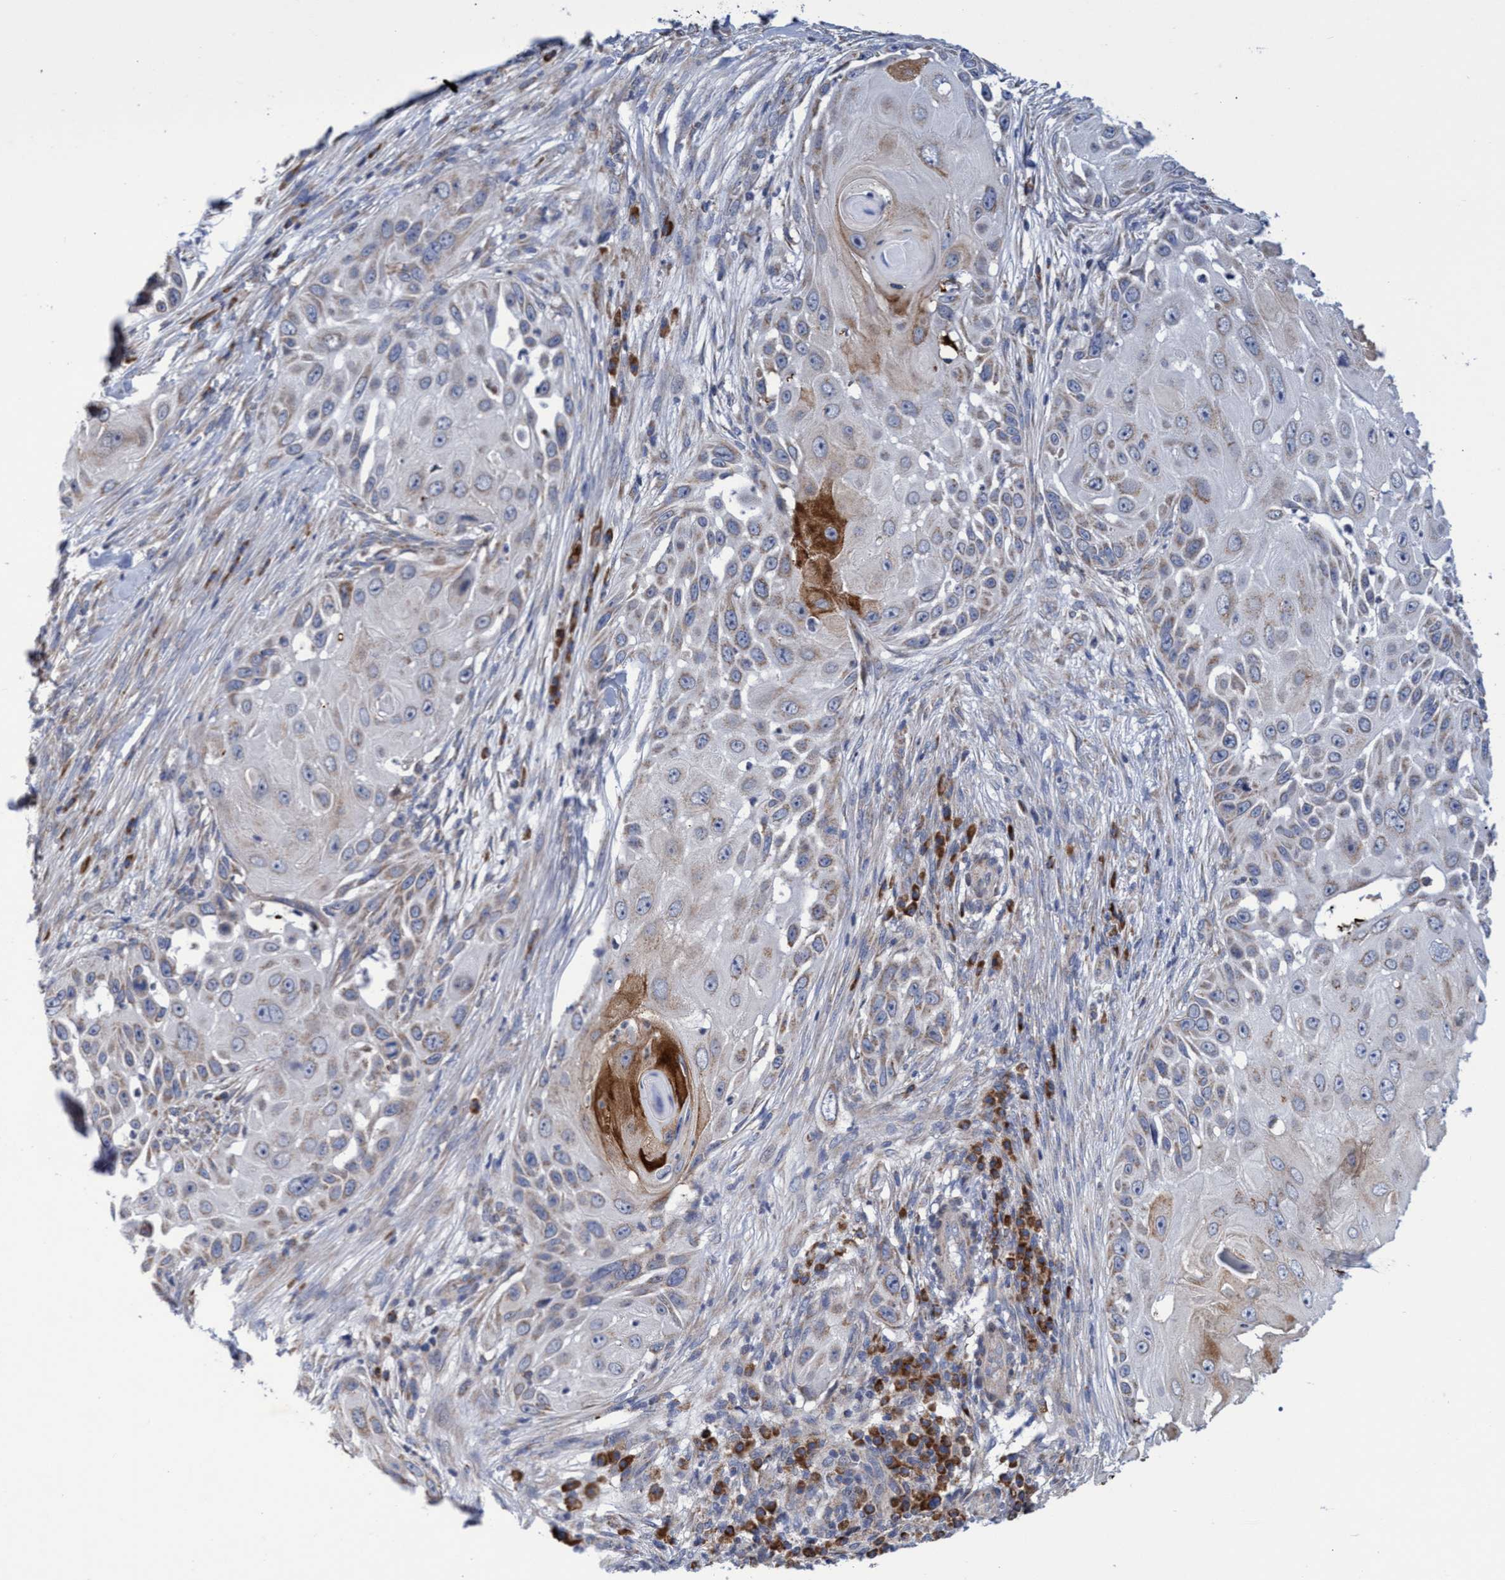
{"staining": {"intensity": "strong", "quantity": "<25%", "location": "cytoplasmic/membranous"}, "tissue": "skin cancer", "cell_type": "Tumor cells", "image_type": "cancer", "snomed": [{"axis": "morphology", "description": "Squamous cell carcinoma, NOS"}, {"axis": "topography", "description": "Skin"}], "caption": "A brown stain shows strong cytoplasmic/membranous positivity of a protein in squamous cell carcinoma (skin) tumor cells. (DAB (3,3'-diaminobenzidine) IHC with brightfield microscopy, high magnification).", "gene": "NAT16", "patient": {"sex": "female", "age": 44}}